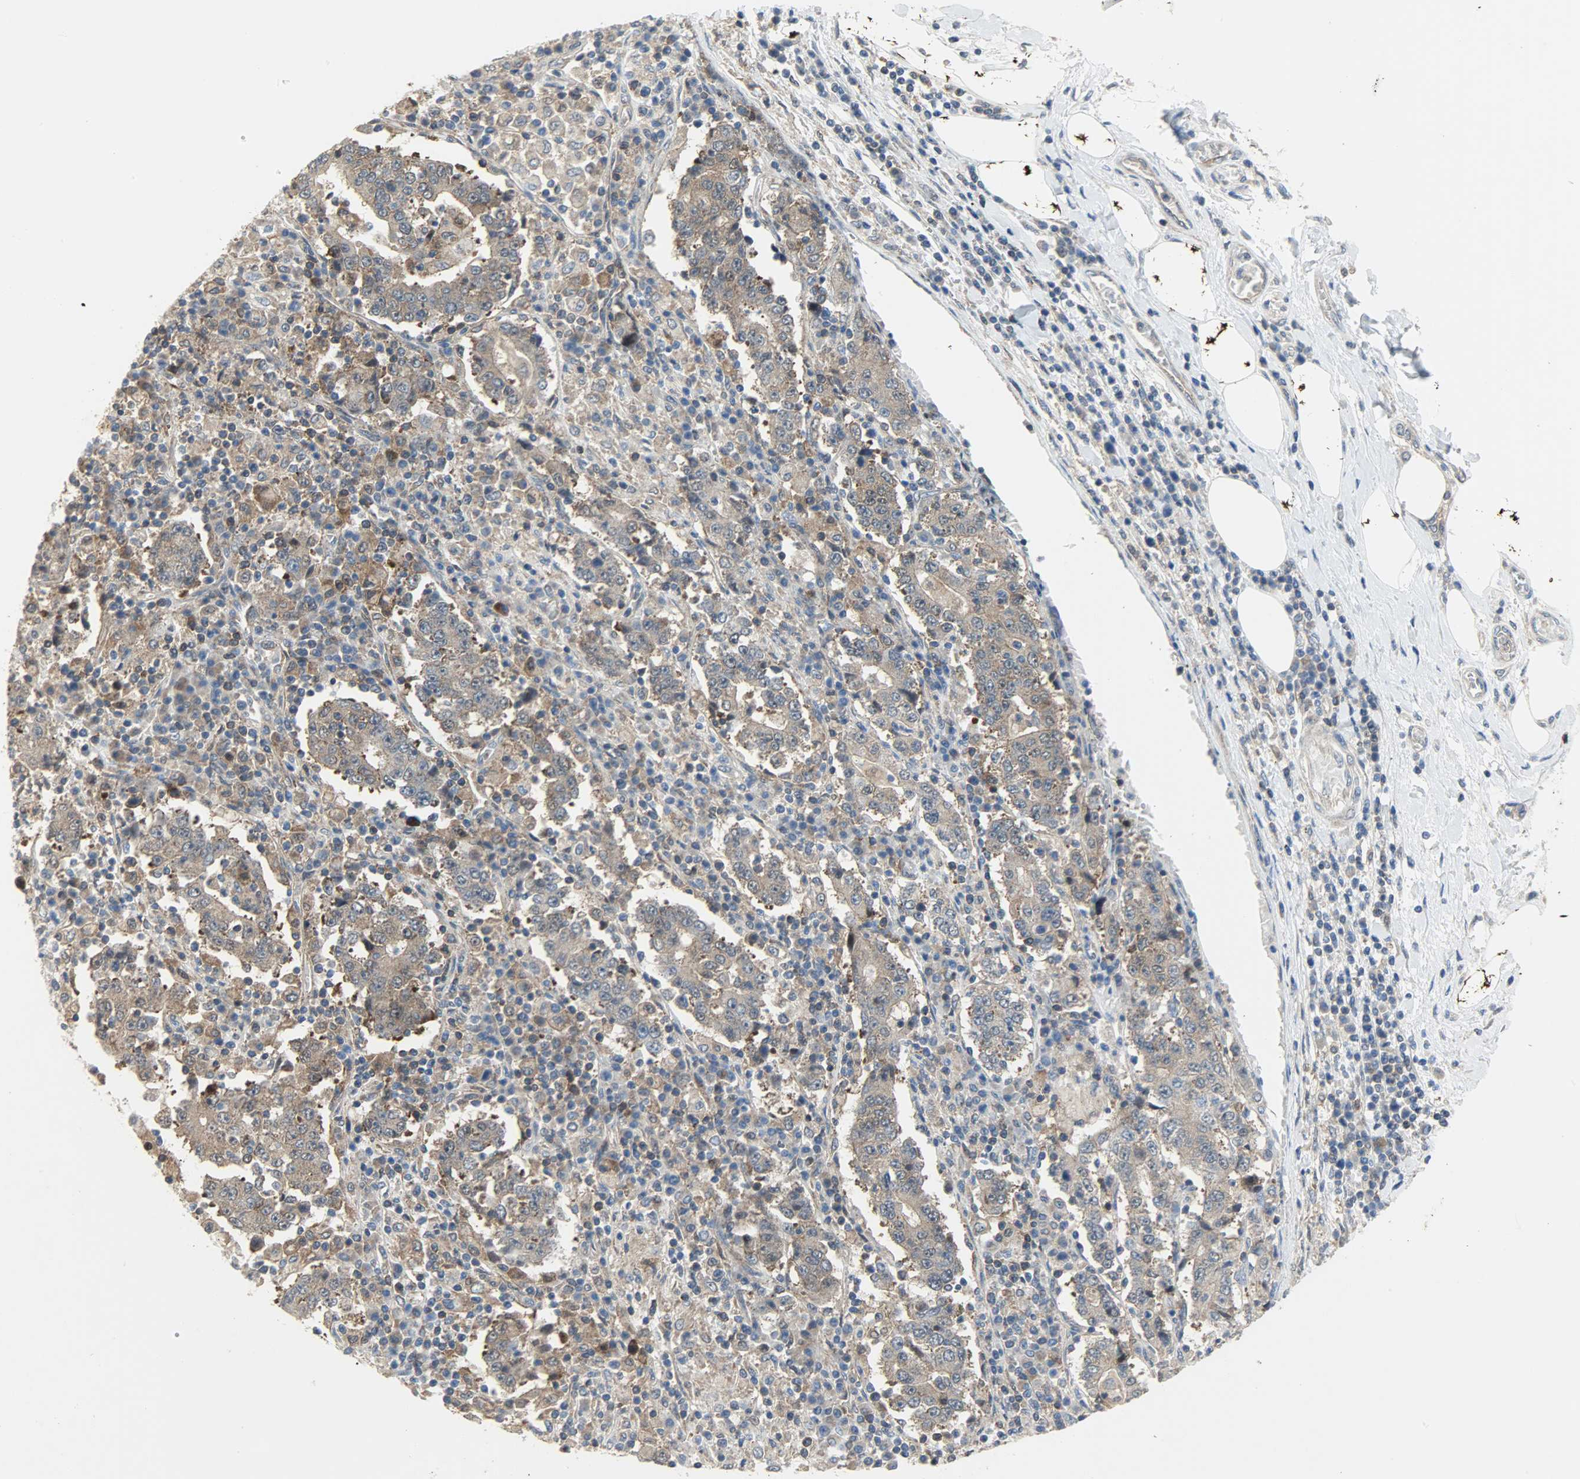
{"staining": {"intensity": "moderate", "quantity": ">75%", "location": "cytoplasmic/membranous"}, "tissue": "stomach cancer", "cell_type": "Tumor cells", "image_type": "cancer", "snomed": [{"axis": "morphology", "description": "Normal tissue, NOS"}, {"axis": "morphology", "description": "Adenocarcinoma, NOS"}, {"axis": "topography", "description": "Stomach, upper"}, {"axis": "topography", "description": "Stomach"}], "caption": "A micrograph showing moderate cytoplasmic/membranous positivity in about >75% of tumor cells in stomach adenocarcinoma, as visualized by brown immunohistochemical staining.", "gene": "TRIM21", "patient": {"sex": "male", "age": 59}}